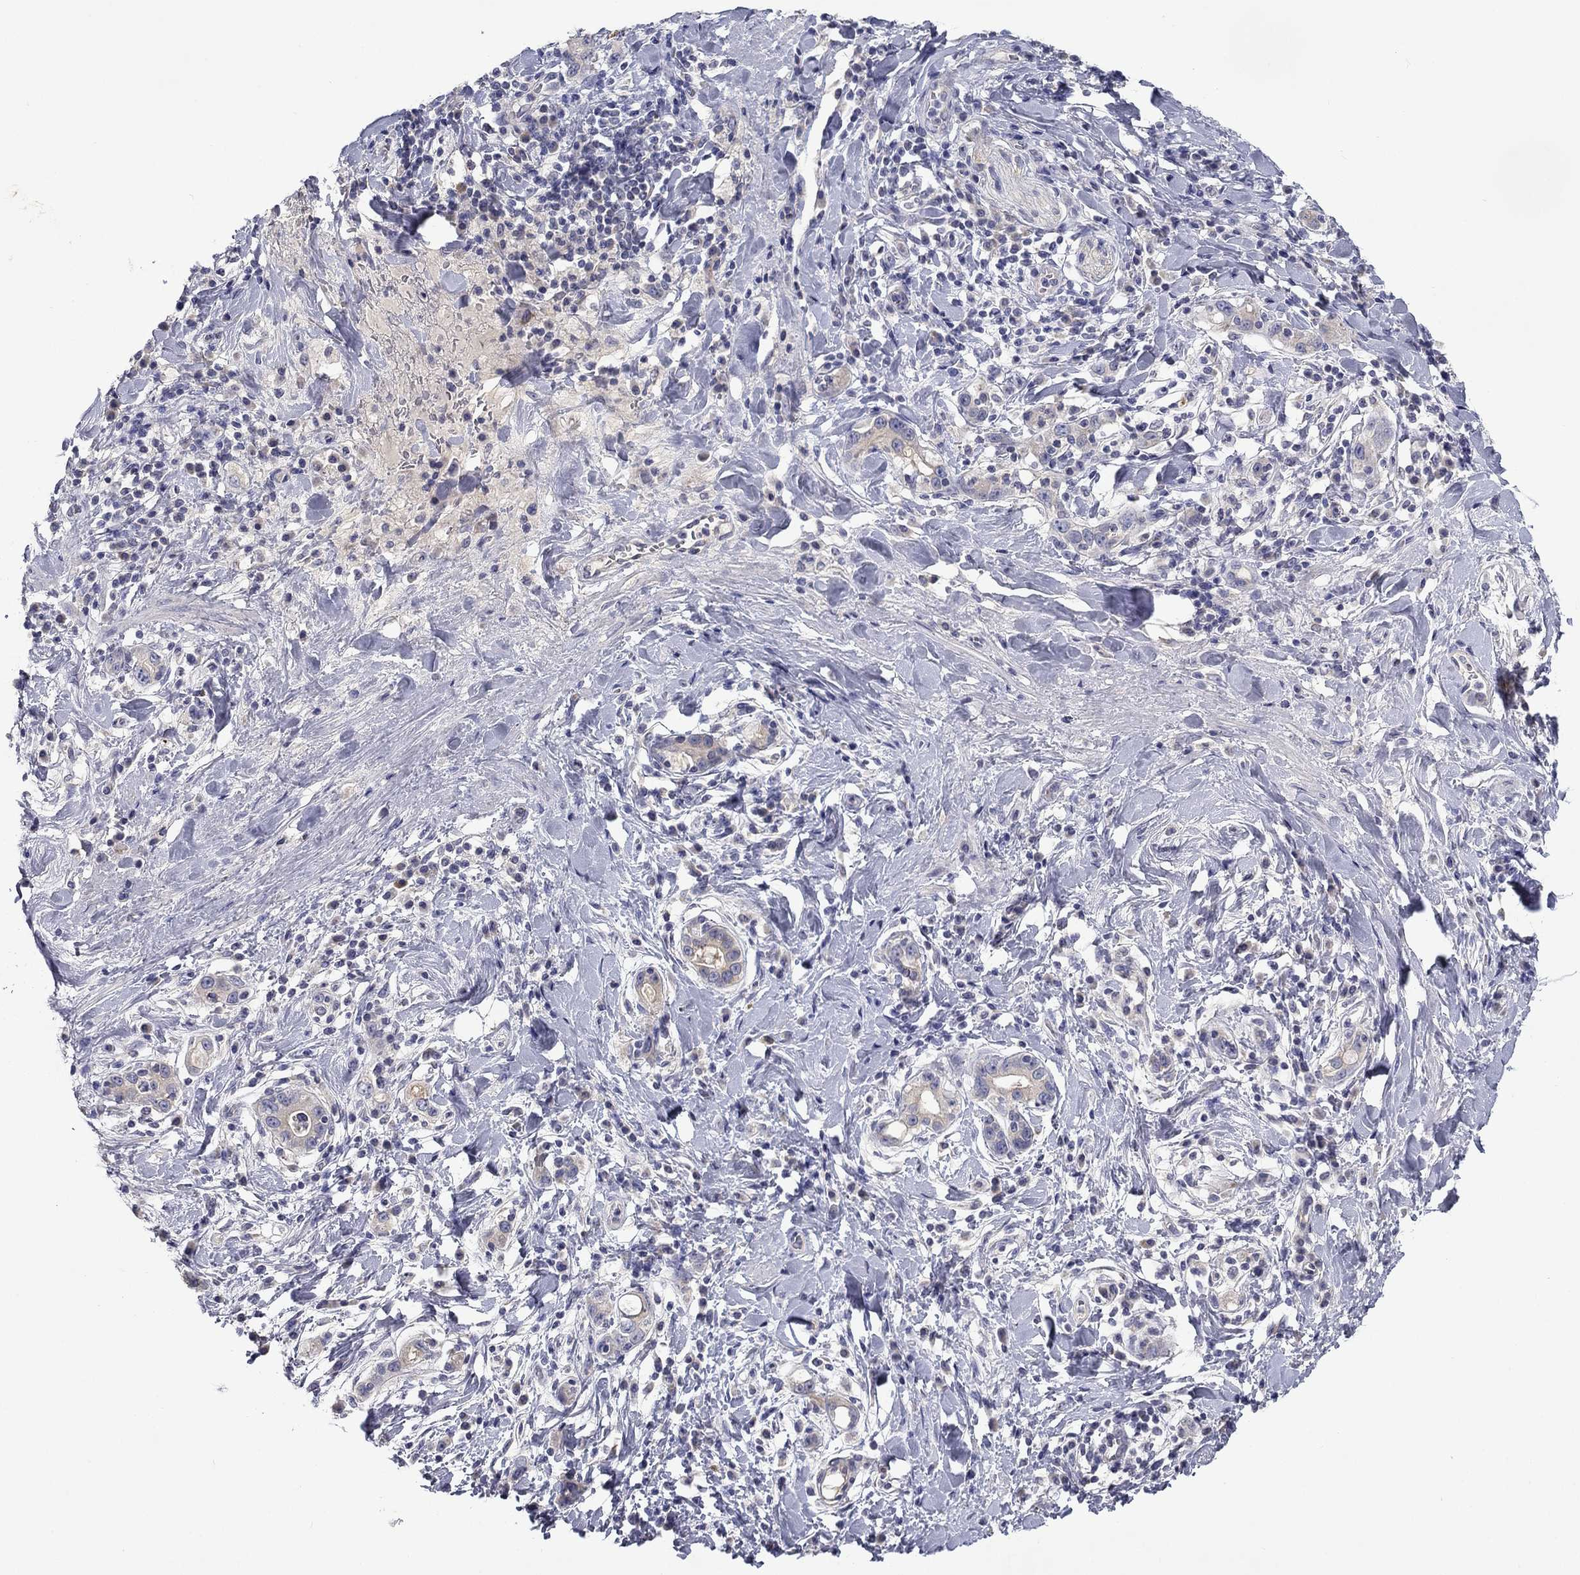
{"staining": {"intensity": "negative", "quantity": "none", "location": "none"}, "tissue": "stomach cancer", "cell_type": "Tumor cells", "image_type": "cancer", "snomed": [{"axis": "morphology", "description": "Adenocarcinoma, NOS"}, {"axis": "topography", "description": "Stomach"}], "caption": "Human stomach cancer stained for a protein using IHC displays no positivity in tumor cells.", "gene": "SPATA7", "patient": {"sex": "male", "age": 79}}